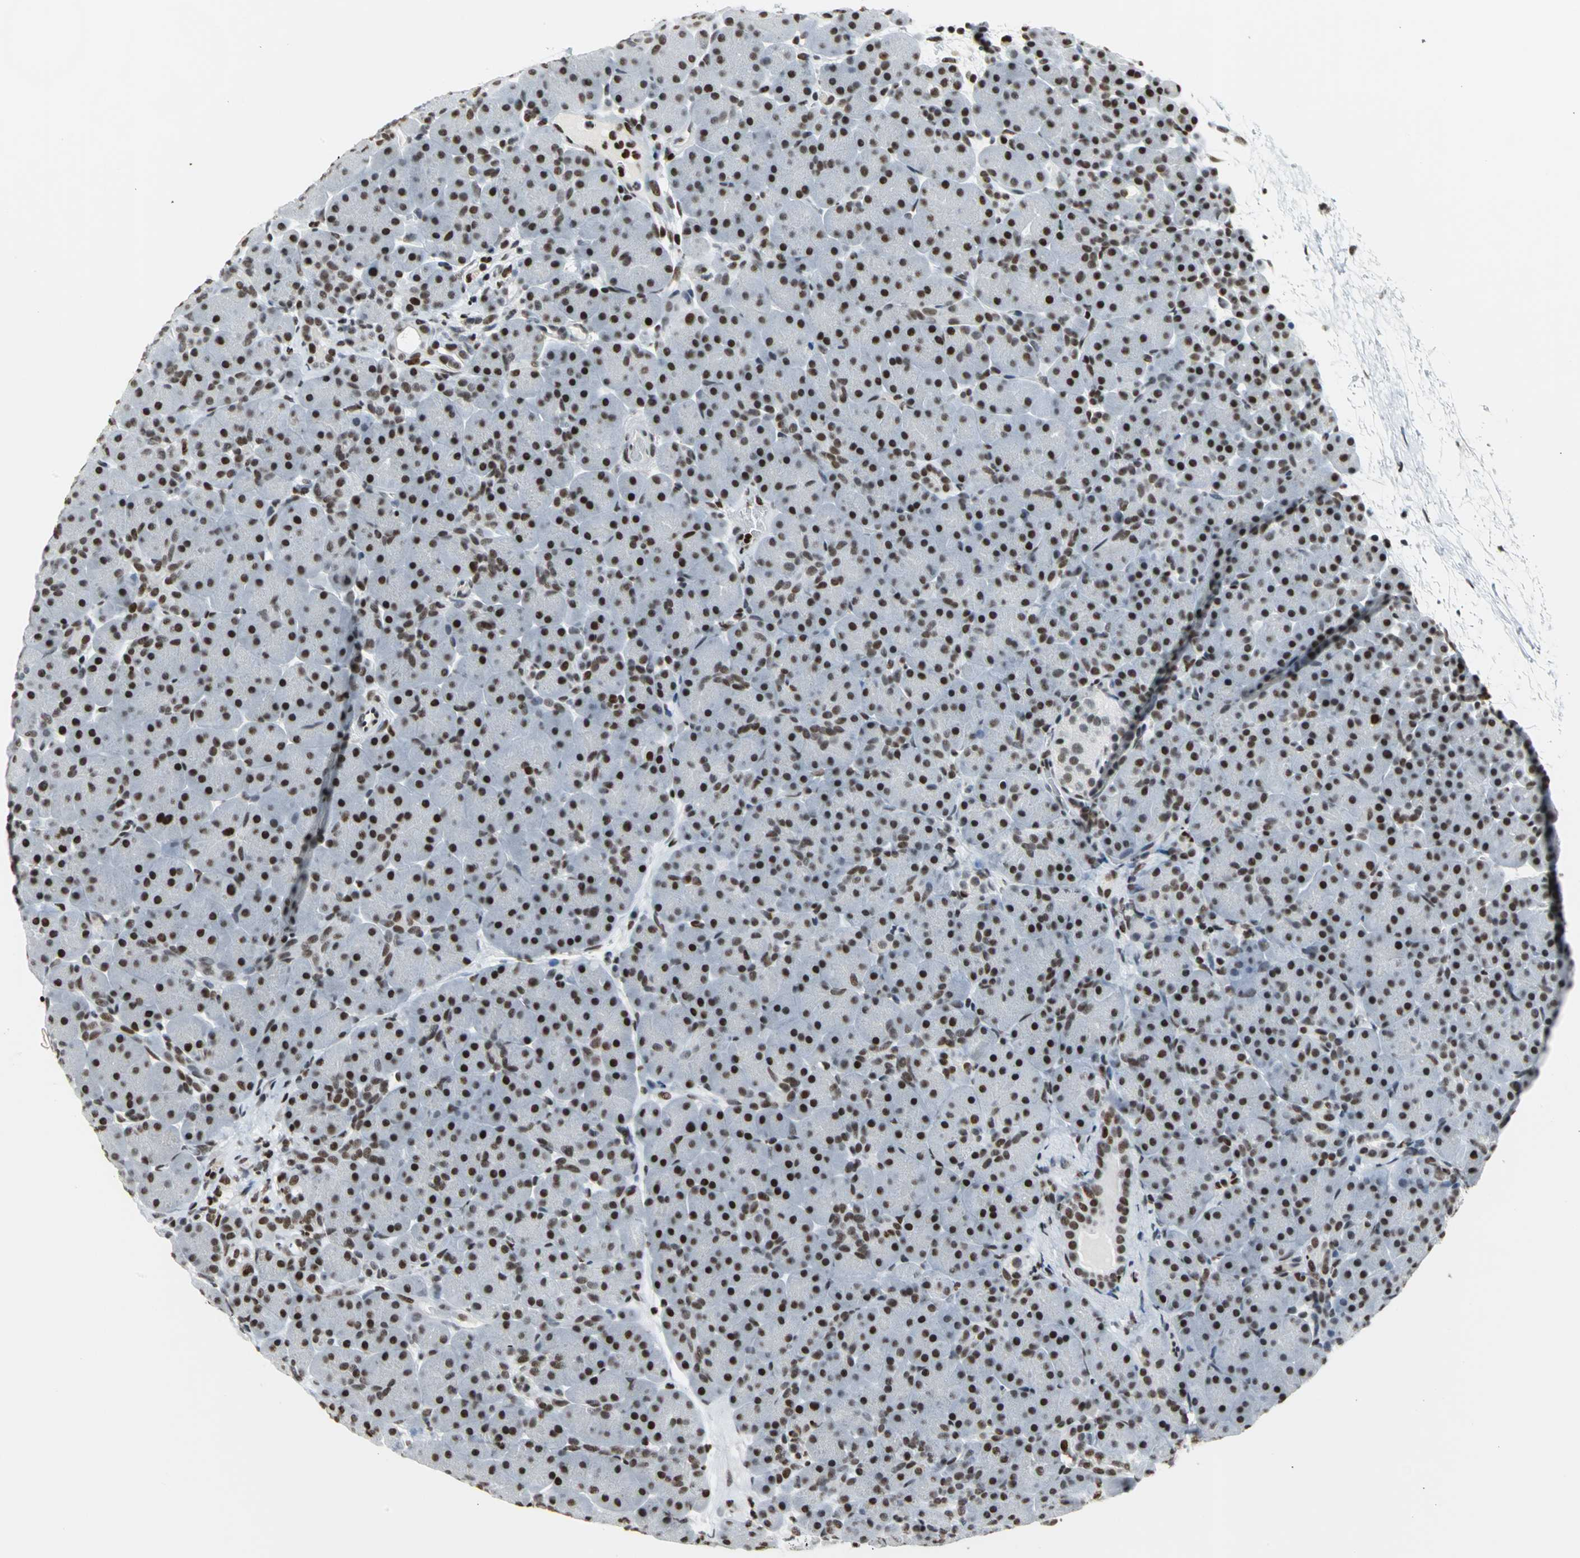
{"staining": {"intensity": "strong", "quantity": ">75%", "location": "nuclear"}, "tissue": "pancreas", "cell_type": "Exocrine glandular cells", "image_type": "normal", "snomed": [{"axis": "morphology", "description": "Normal tissue, NOS"}, {"axis": "topography", "description": "Pancreas"}], "caption": "The photomicrograph exhibits immunohistochemical staining of benign pancreas. There is strong nuclear expression is appreciated in approximately >75% of exocrine glandular cells.", "gene": "HNRNPD", "patient": {"sex": "male", "age": 66}}